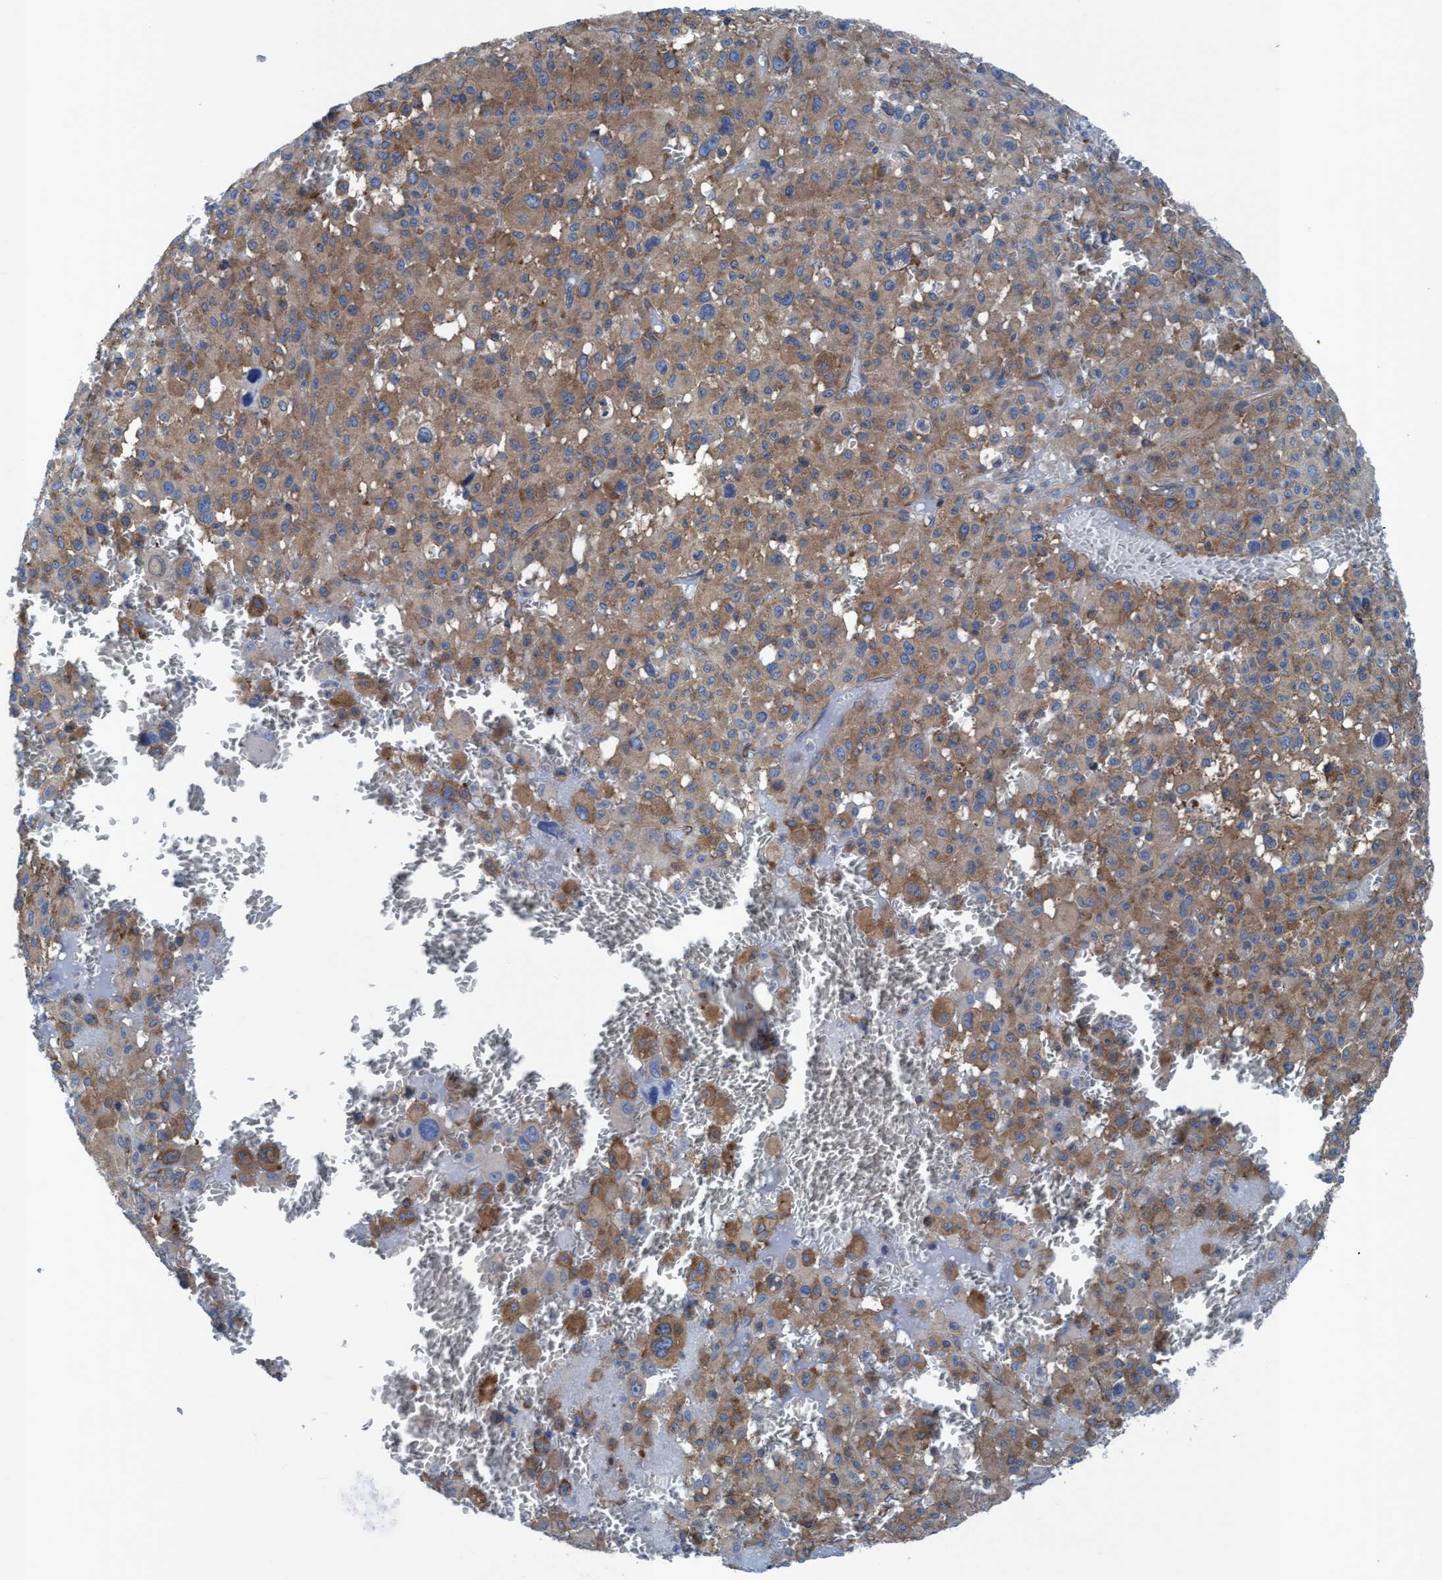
{"staining": {"intensity": "moderate", "quantity": ">75%", "location": "cytoplasmic/membranous"}, "tissue": "melanoma", "cell_type": "Tumor cells", "image_type": "cancer", "snomed": [{"axis": "morphology", "description": "Malignant melanoma, Metastatic site"}, {"axis": "topography", "description": "Skin"}], "caption": "Protein expression analysis of malignant melanoma (metastatic site) exhibits moderate cytoplasmic/membranous staining in approximately >75% of tumor cells.", "gene": "NMT1", "patient": {"sex": "female", "age": 74}}